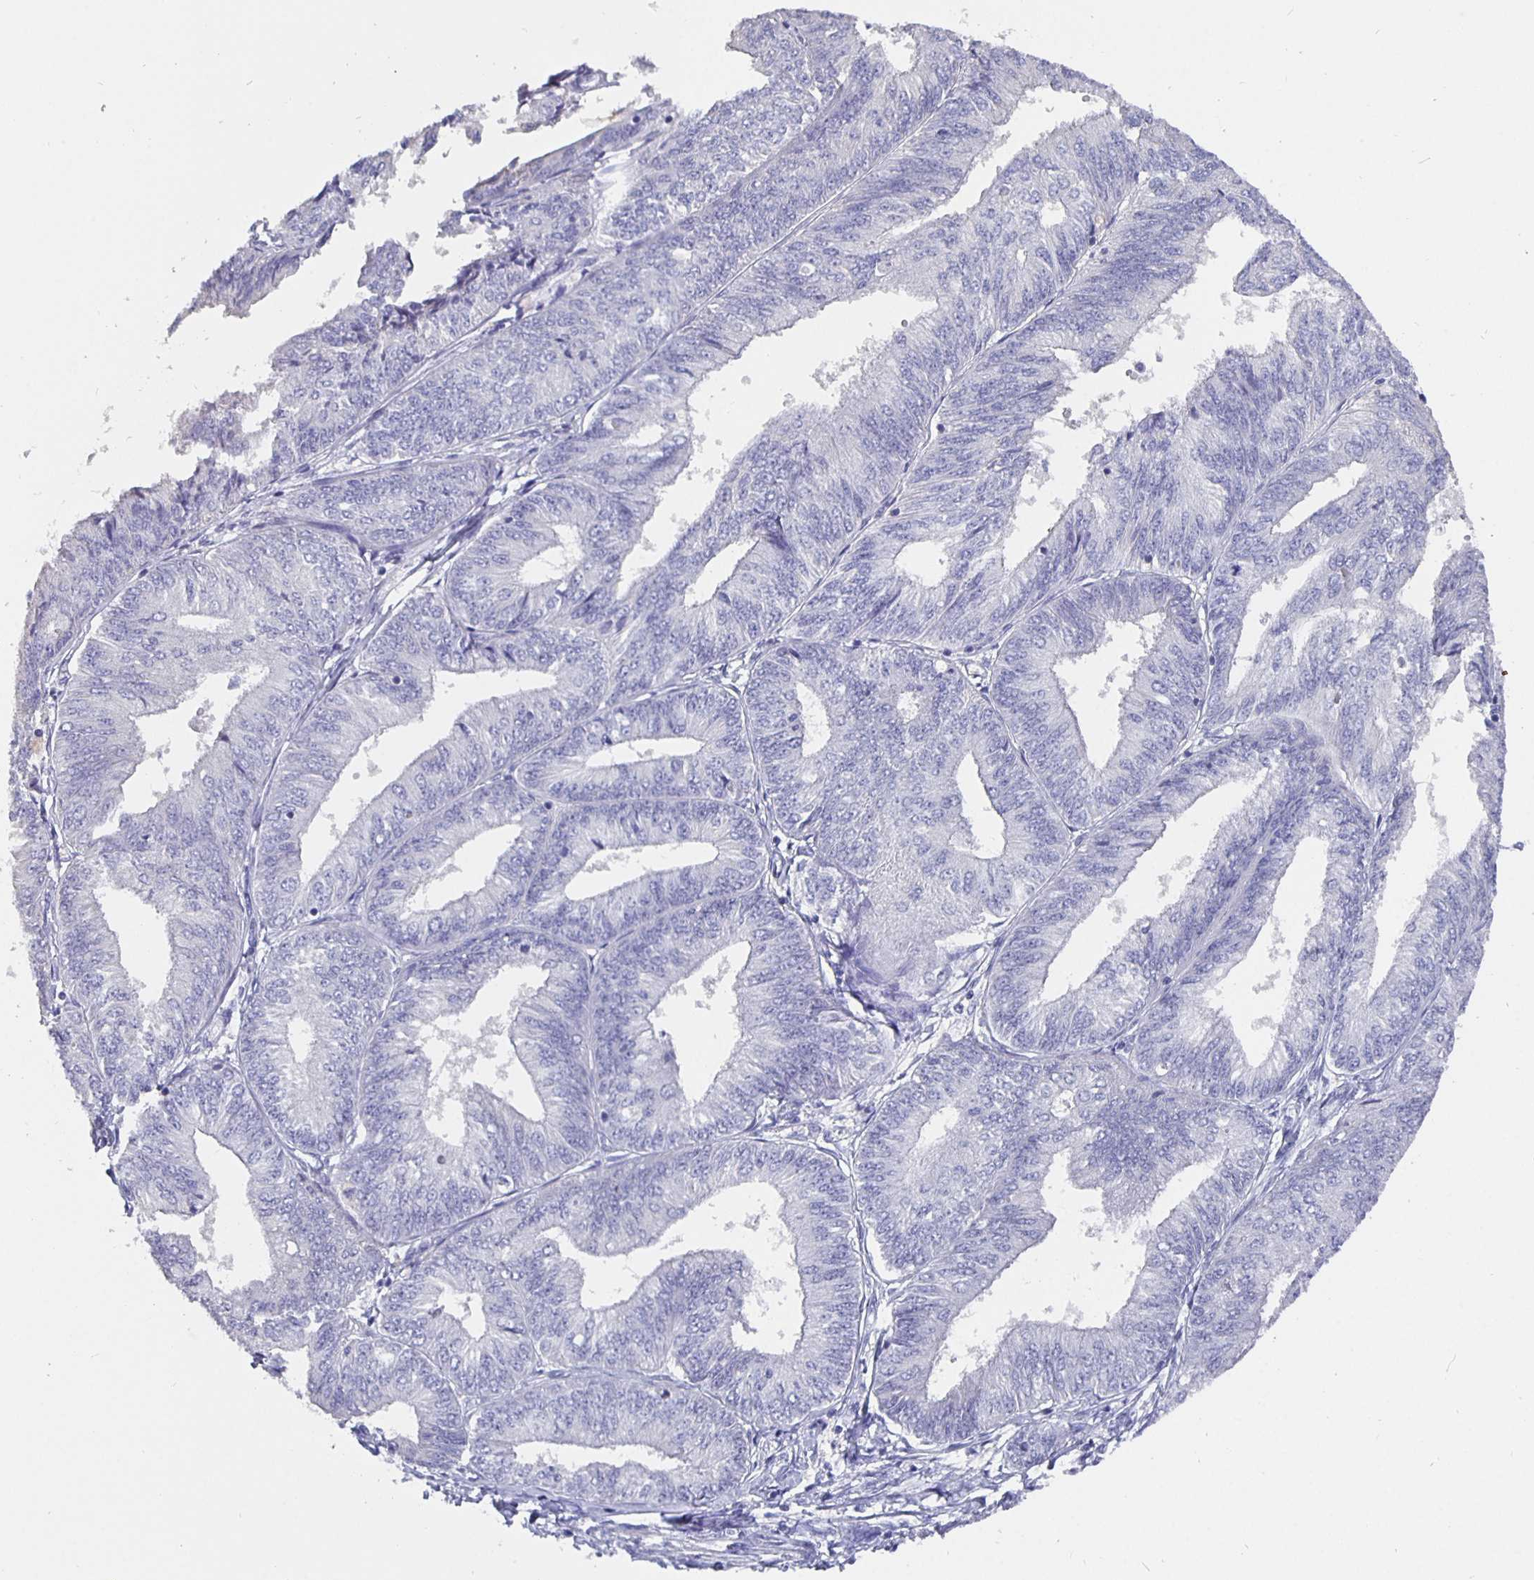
{"staining": {"intensity": "negative", "quantity": "none", "location": "none"}, "tissue": "endometrial cancer", "cell_type": "Tumor cells", "image_type": "cancer", "snomed": [{"axis": "morphology", "description": "Adenocarcinoma, NOS"}, {"axis": "topography", "description": "Endometrium"}], "caption": "Image shows no significant protein expression in tumor cells of endometrial cancer (adenocarcinoma).", "gene": "CFAP74", "patient": {"sex": "female", "age": 58}}